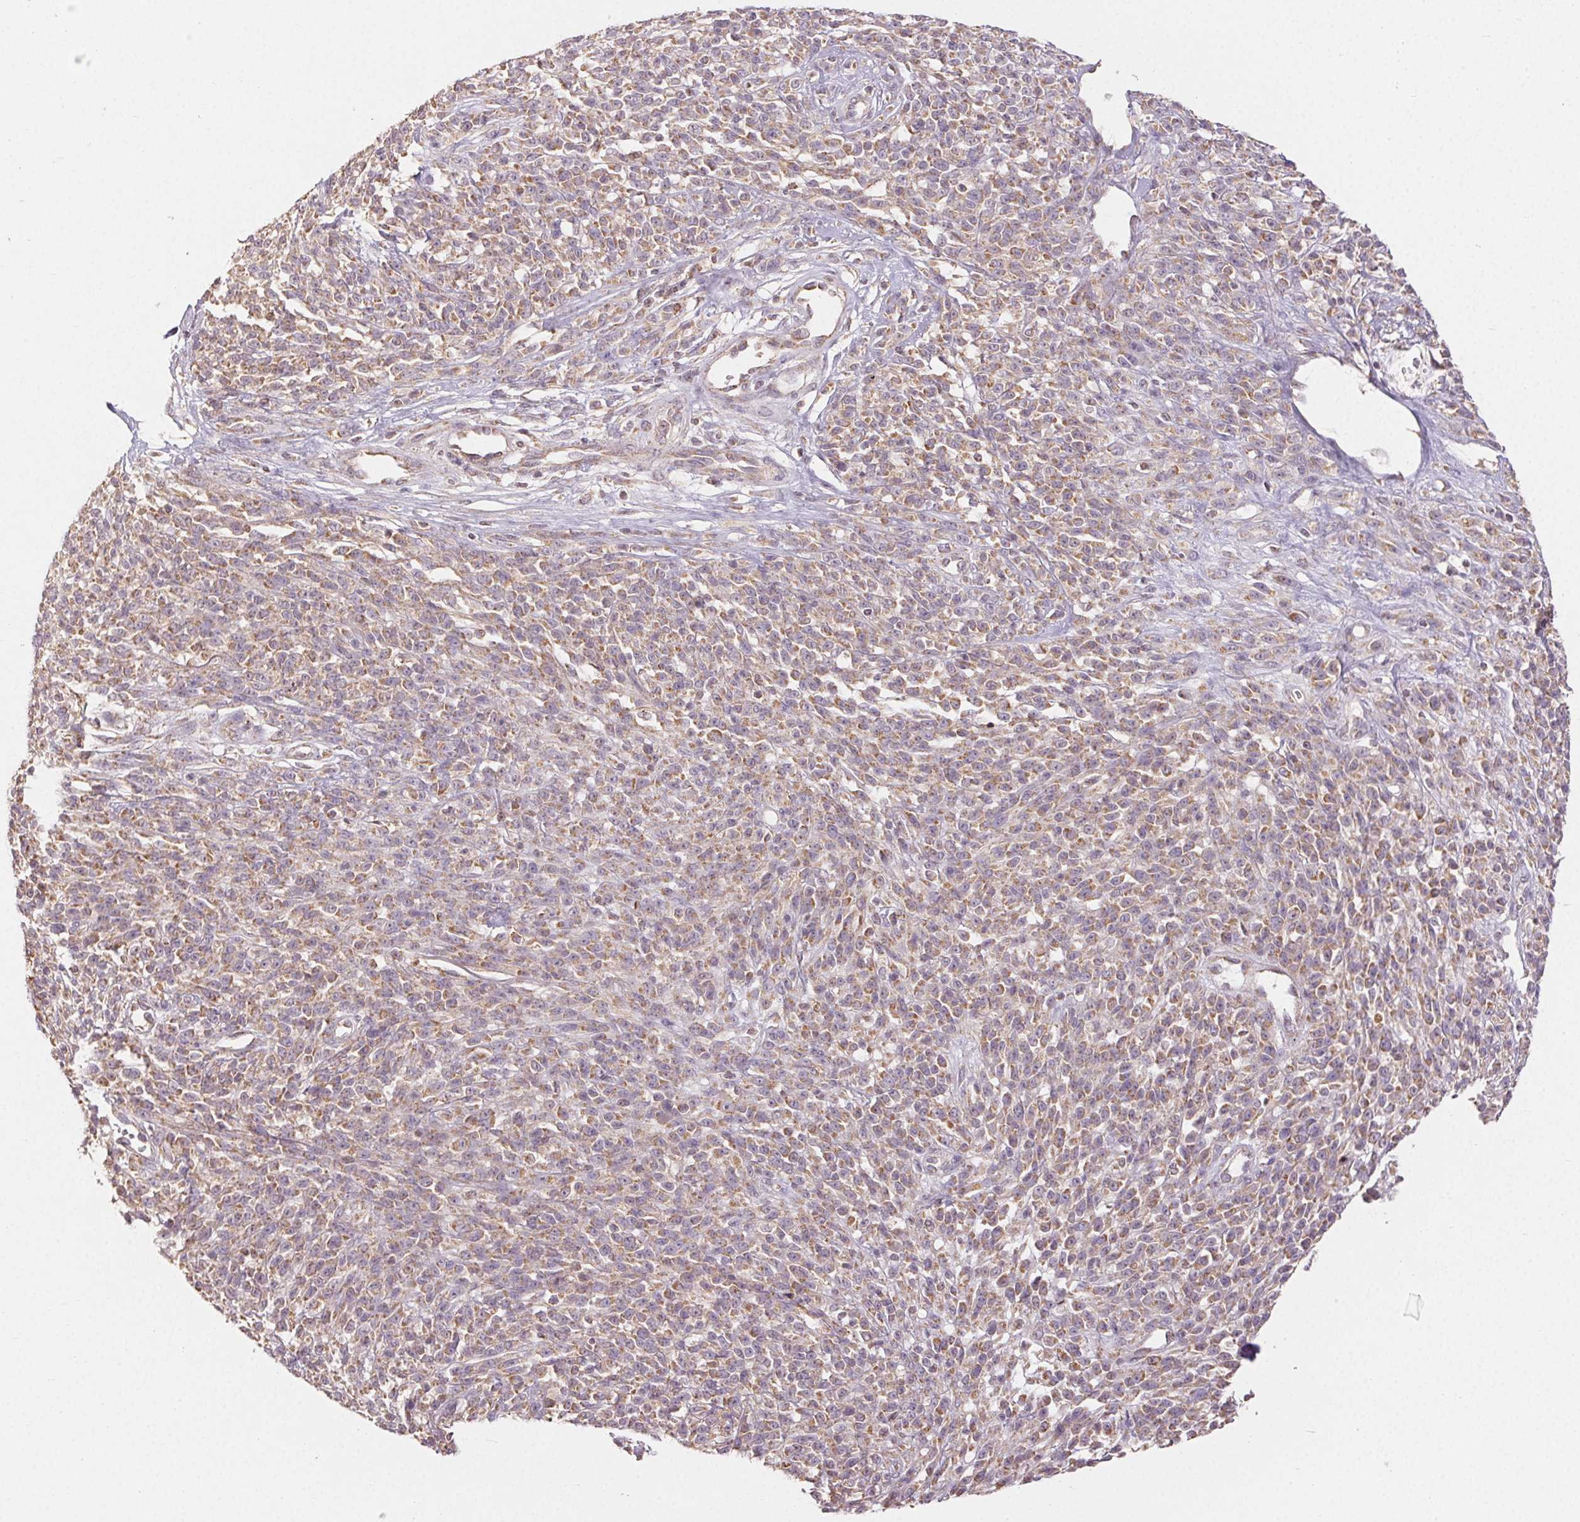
{"staining": {"intensity": "moderate", "quantity": ">75%", "location": "cytoplasmic/membranous"}, "tissue": "melanoma", "cell_type": "Tumor cells", "image_type": "cancer", "snomed": [{"axis": "morphology", "description": "Malignant melanoma, NOS"}, {"axis": "topography", "description": "Skin"}, {"axis": "topography", "description": "Skin of trunk"}], "caption": "Malignant melanoma stained with DAB (3,3'-diaminobenzidine) immunohistochemistry (IHC) demonstrates medium levels of moderate cytoplasmic/membranous positivity in about >75% of tumor cells.", "gene": "CLASP1", "patient": {"sex": "male", "age": 74}}